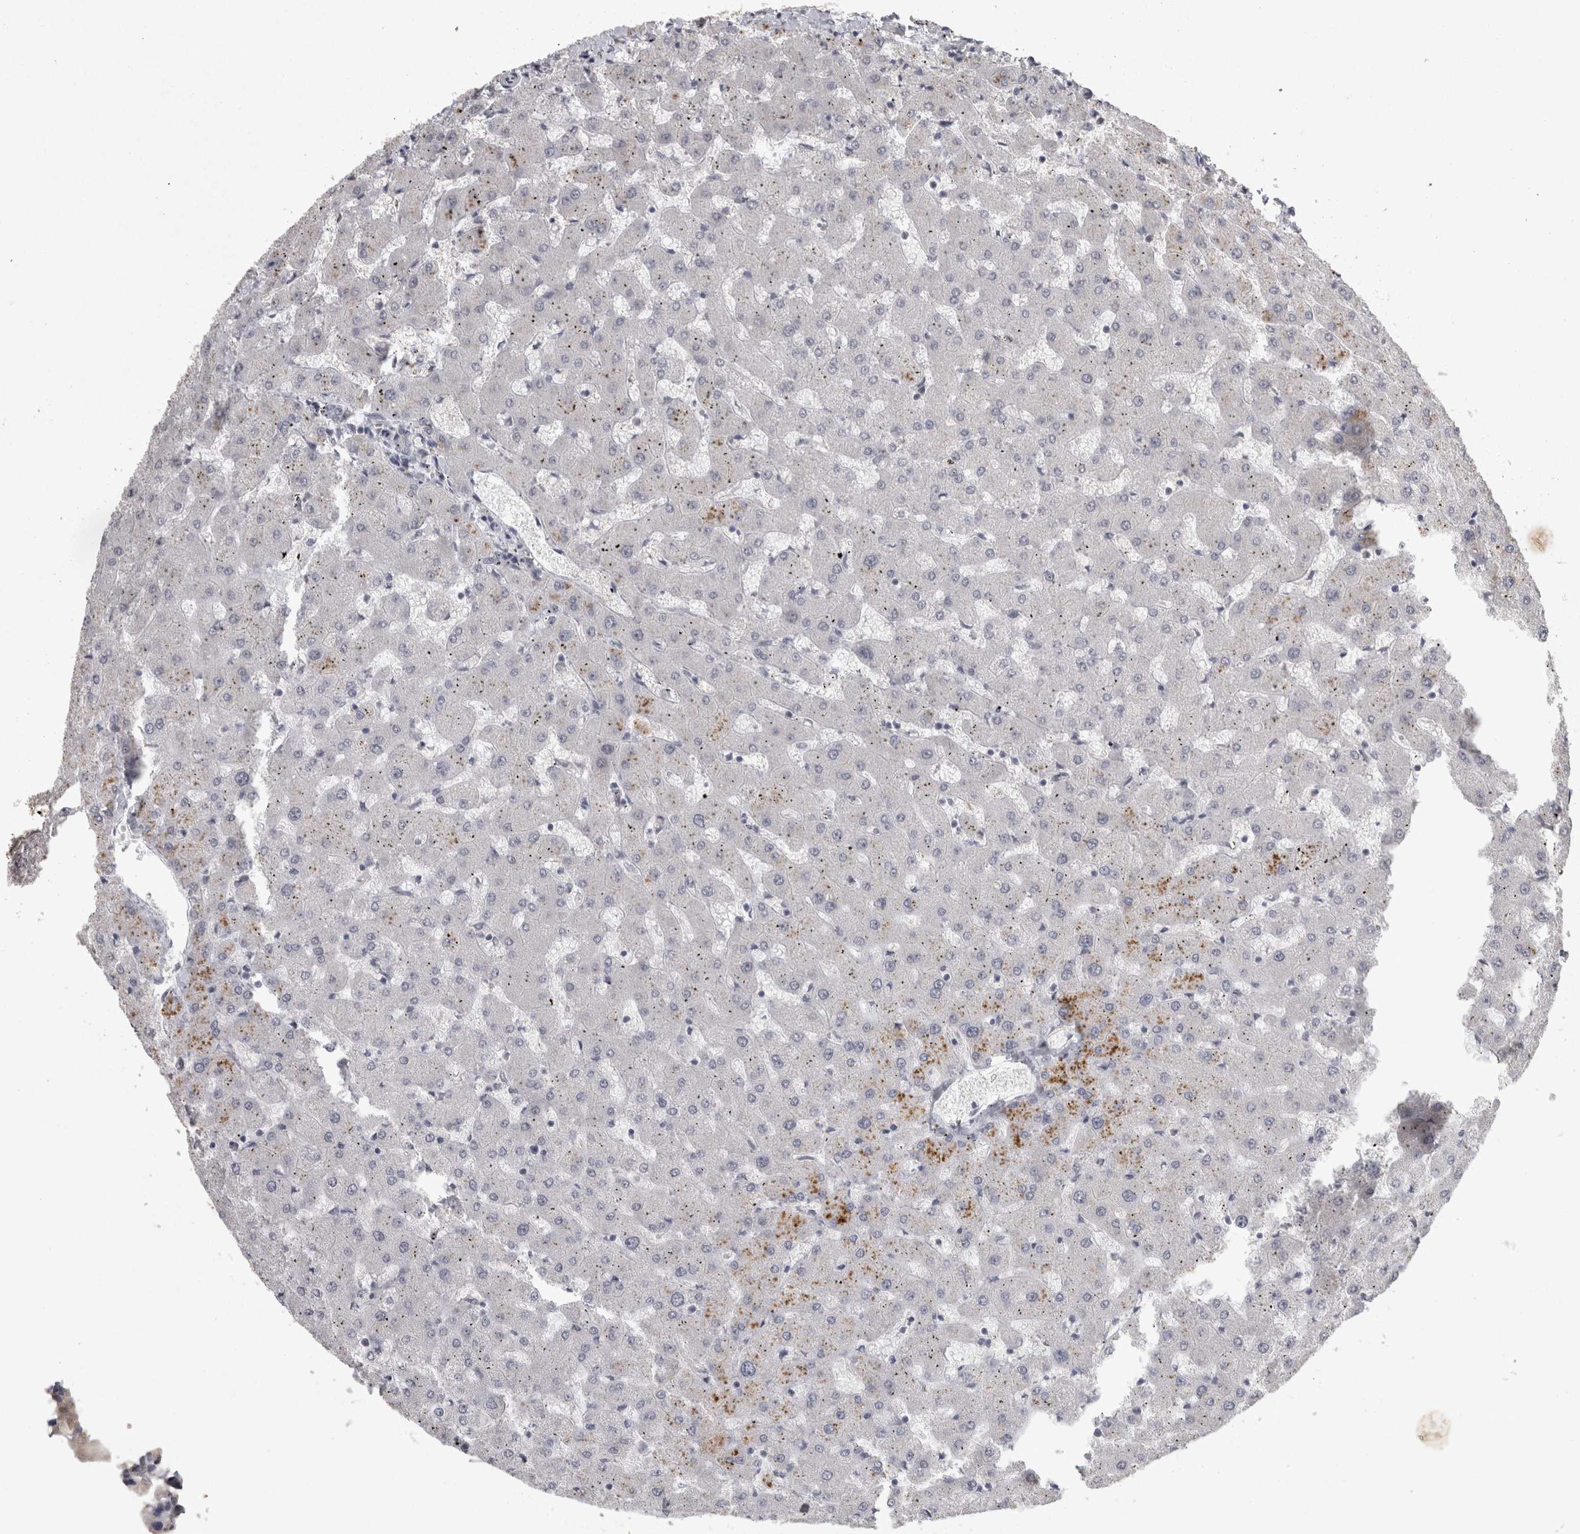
{"staining": {"intensity": "negative", "quantity": "none", "location": "none"}, "tissue": "liver", "cell_type": "Cholangiocytes", "image_type": "normal", "snomed": [{"axis": "morphology", "description": "Normal tissue, NOS"}, {"axis": "topography", "description": "Liver"}], "caption": "Image shows no significant protein staining in cholangiocytes of unremarkable liver. Brightfield microscopy of immunohistochemistry stained with DAB (brown) and hematoxylin (blue), captured at high magnification.", "gene": "MEP1A", "patient": {"sex": "female", "age": 63}}